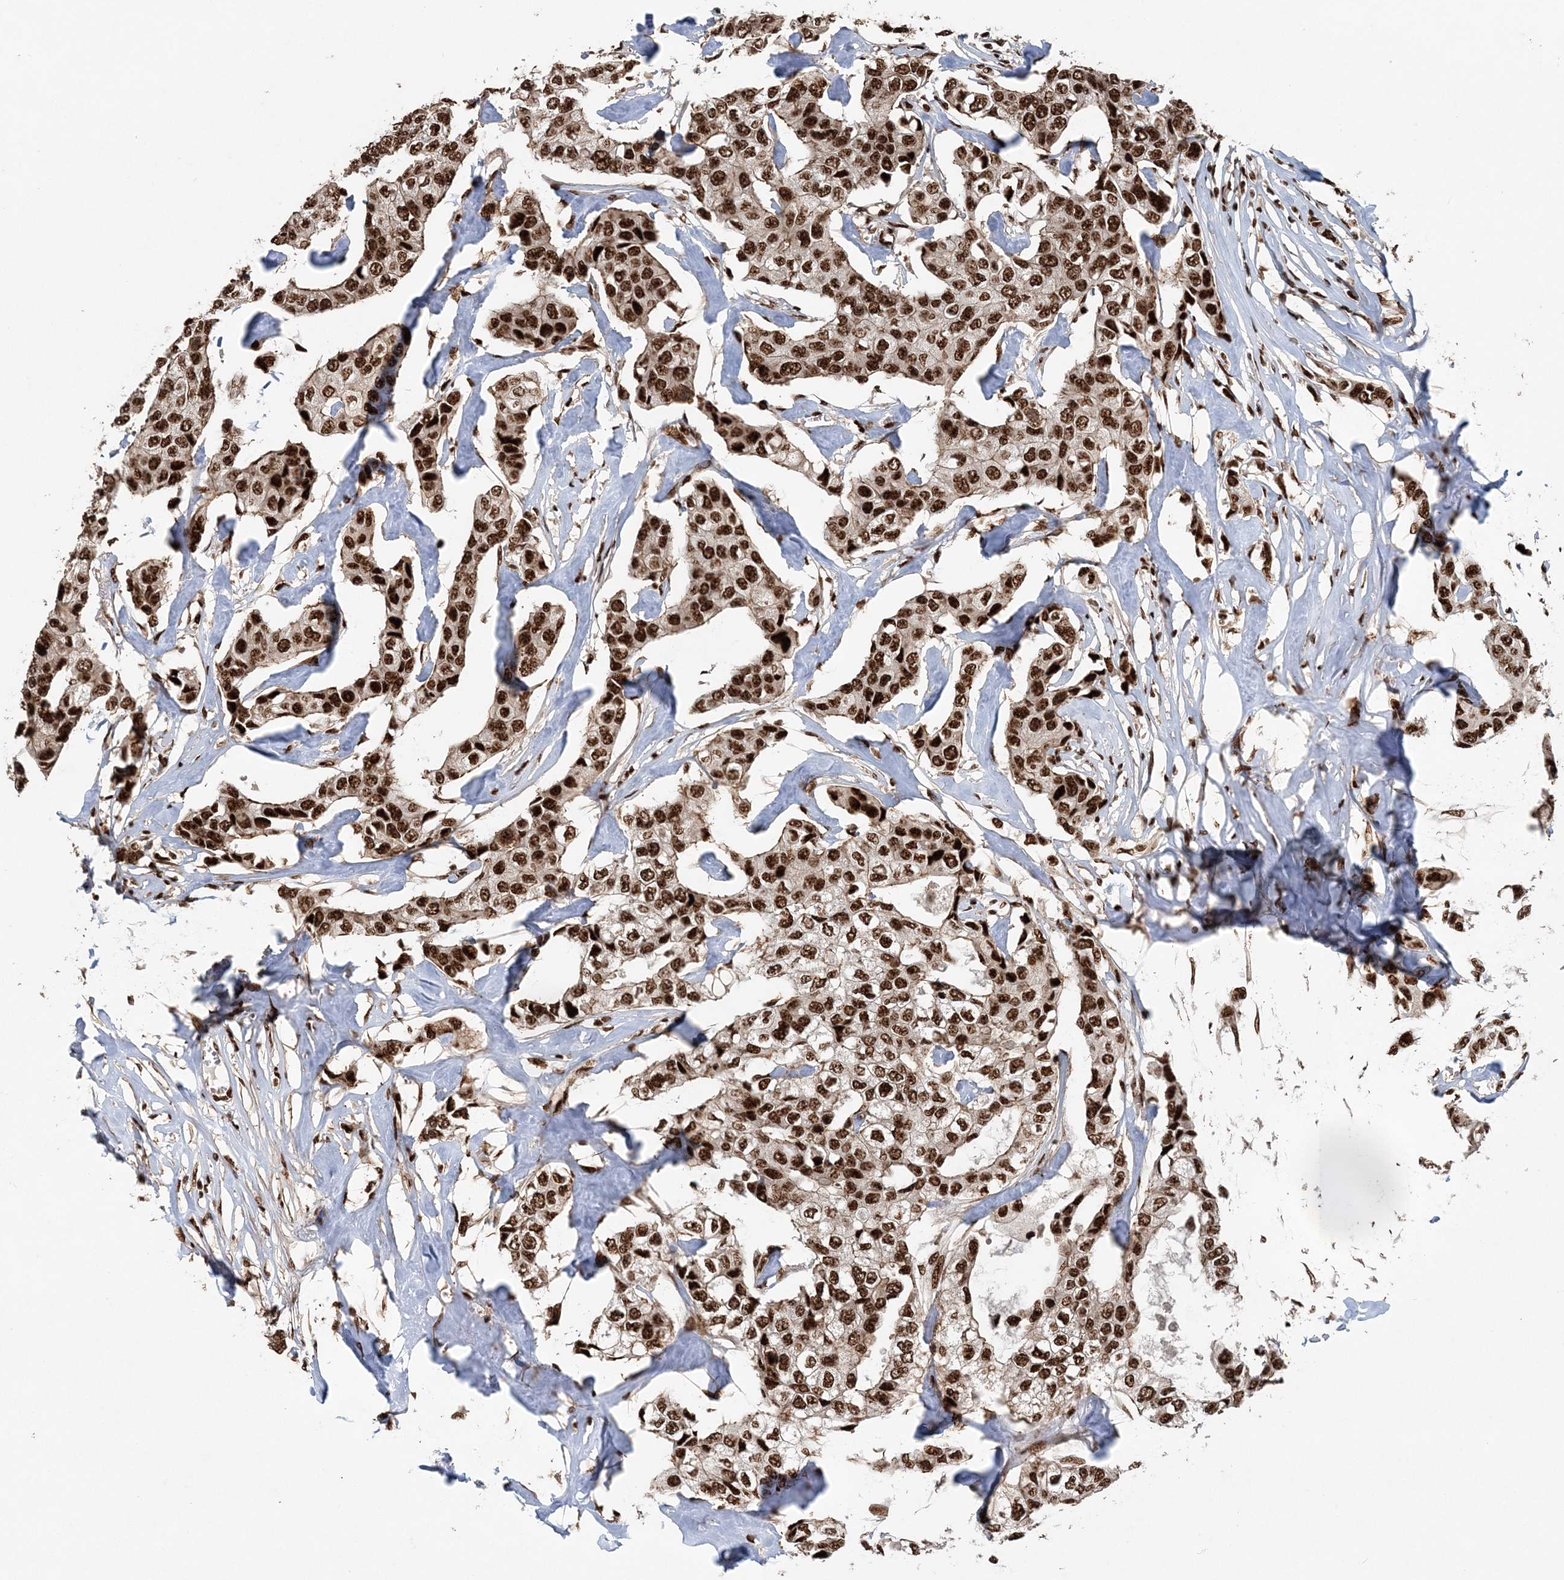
{"staining": {"intensity": "strong", "quantity": ">75%", "location": "nuclear"}, "tissue": "breast cancer", "cell_type": "Tumor cells", "image_type": "cancer", "snomed": [{"axis": "morphology", "description": "Duct carcinoma"}, {"axis": "topography", "description": "Breast"}], "caption": "High-power microscopy captured an IHC image of breast infiltrating ductal carcinoma, revealing strong nuclear positivity in about >75% of tumor cells.", "gene": "EXOSC8", "patient": {"sex": "female", "age": 80}}